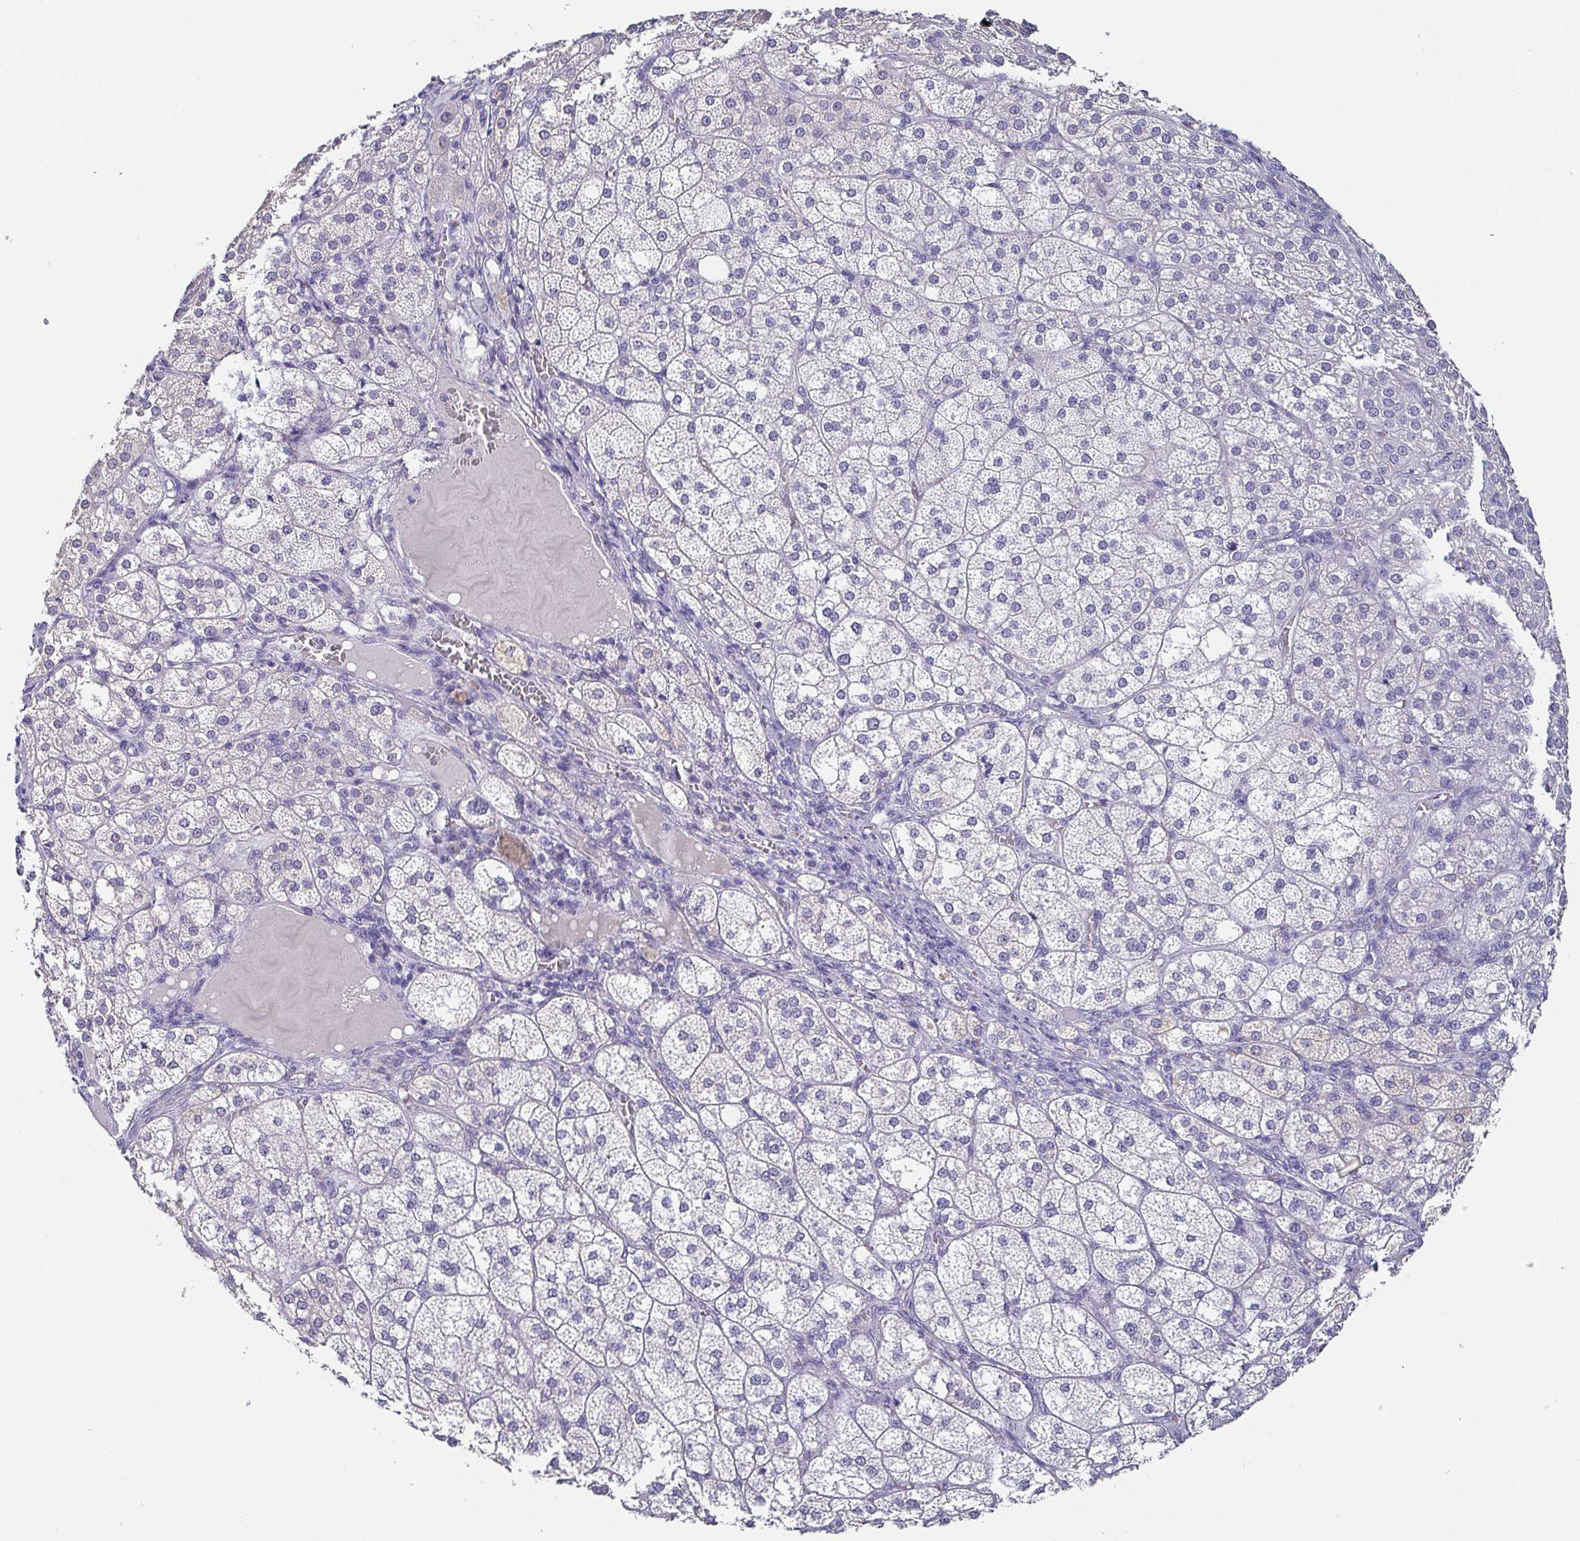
{"staining": {"intensity": "negative", "quantity": "none", "location": "none"}, "tissue": "adrenal gland", "cell_type": "Glandular cells", "image_type": "normal", "snomed": [{"axis": "morphology", "description": "Normal tissue, NOS"}, {"axis": "topography", "description": "Adrenal gland"}], "caption": "Image shows no protein expression in glandular cells of benign adrenal gland.", "gene": "RNASE7", "patient": {"sex": "female", "age": 60}}